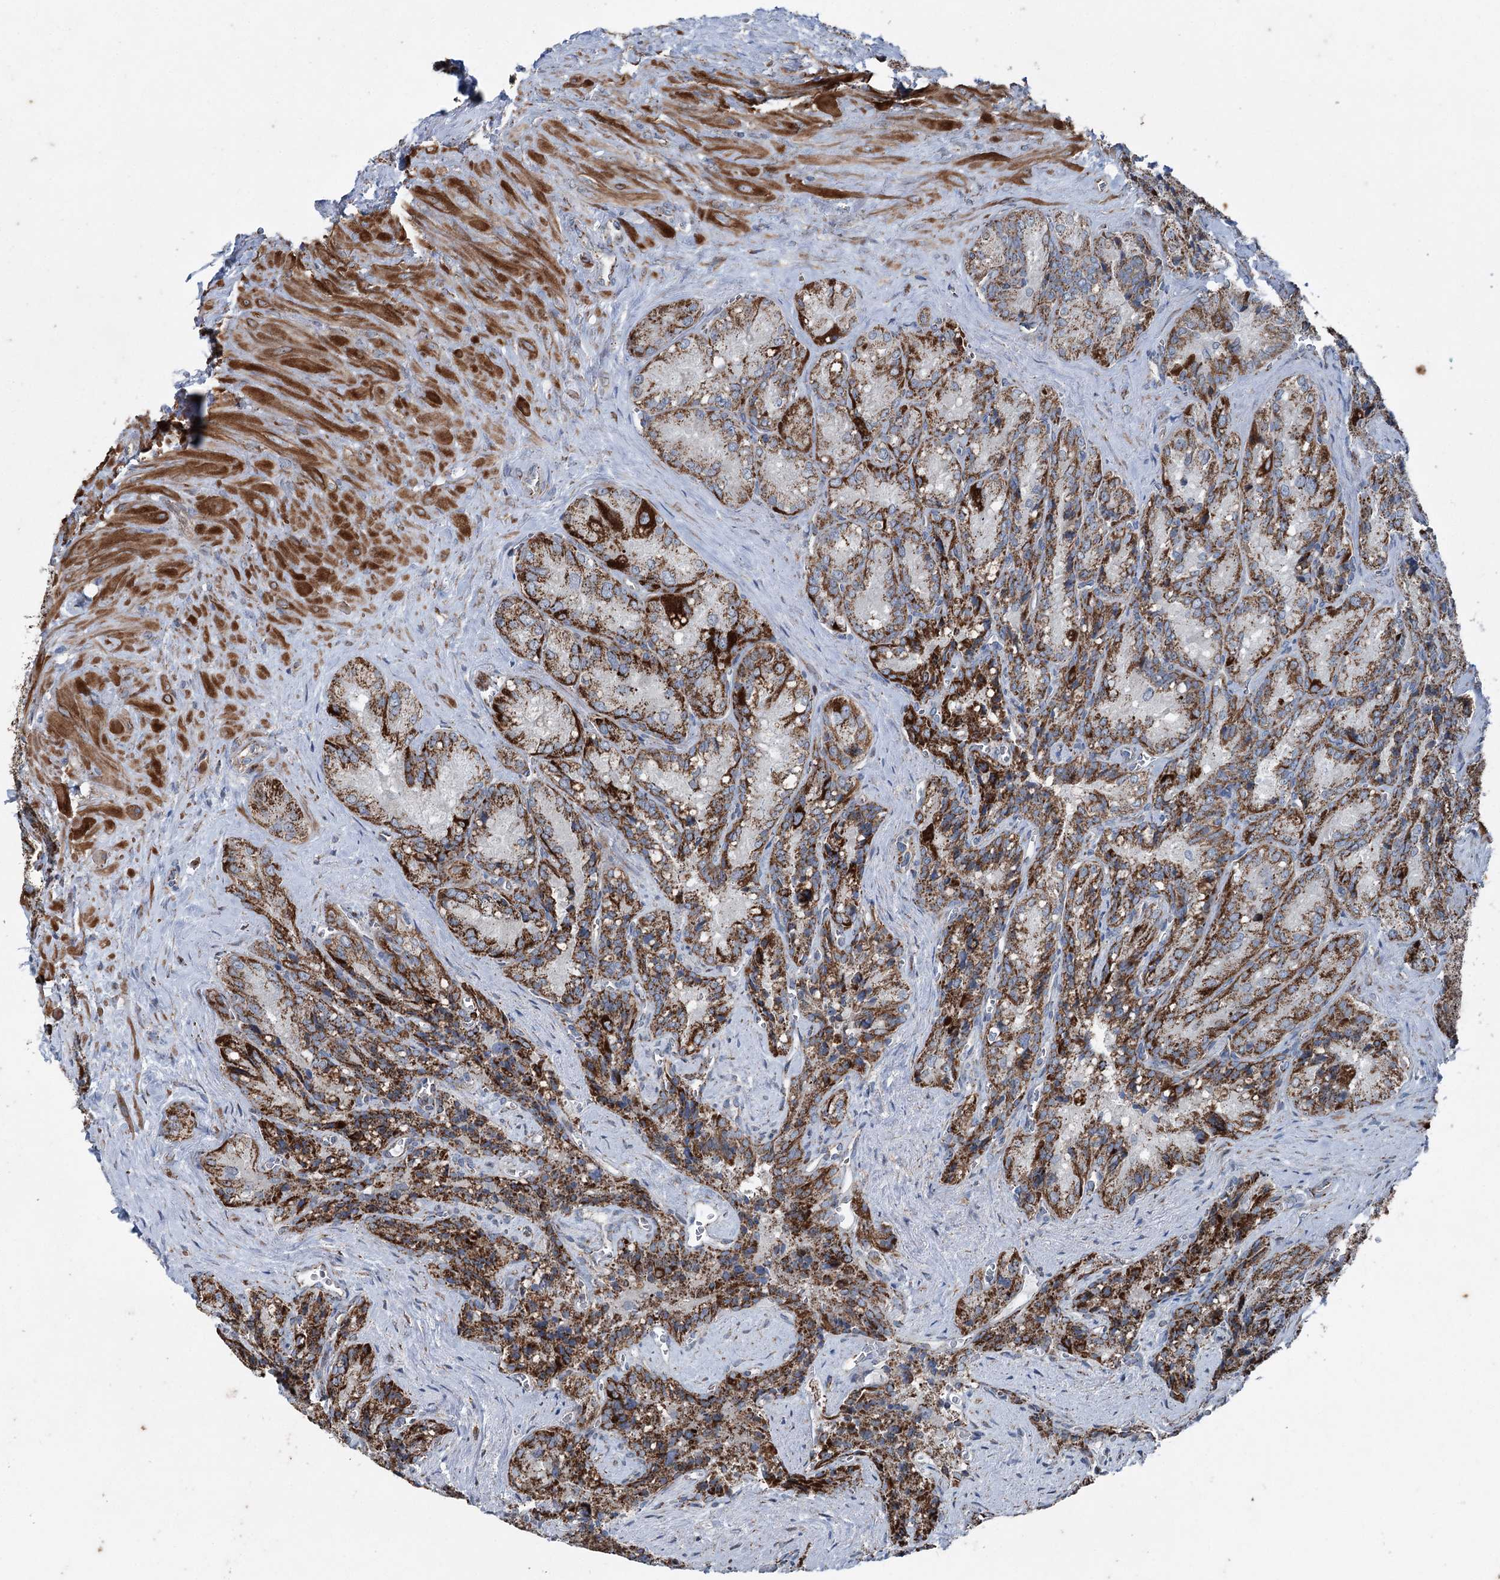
{"staining": {"intensity": "strong", "quantity": ">75%", "location": "cytoplasmic/membranous"}, "tissue": "seminal vesicle", "cell_type": "Glandular cells", "image_type": "normal", "snomed": [{"axis": "morphology", "description": "Normal tissue, NOS"}, {"axis": "topography", "description": "Seminal veicle"}], "caption": "DAB immunohistochemical staining of unremarkable human seminal vesicle shows strong cytoplasmic/membranous protein positivity in approximately >75% of glandular cells.", "gene": "UCN3", "patient": {"sex": "male", "age": 62}}